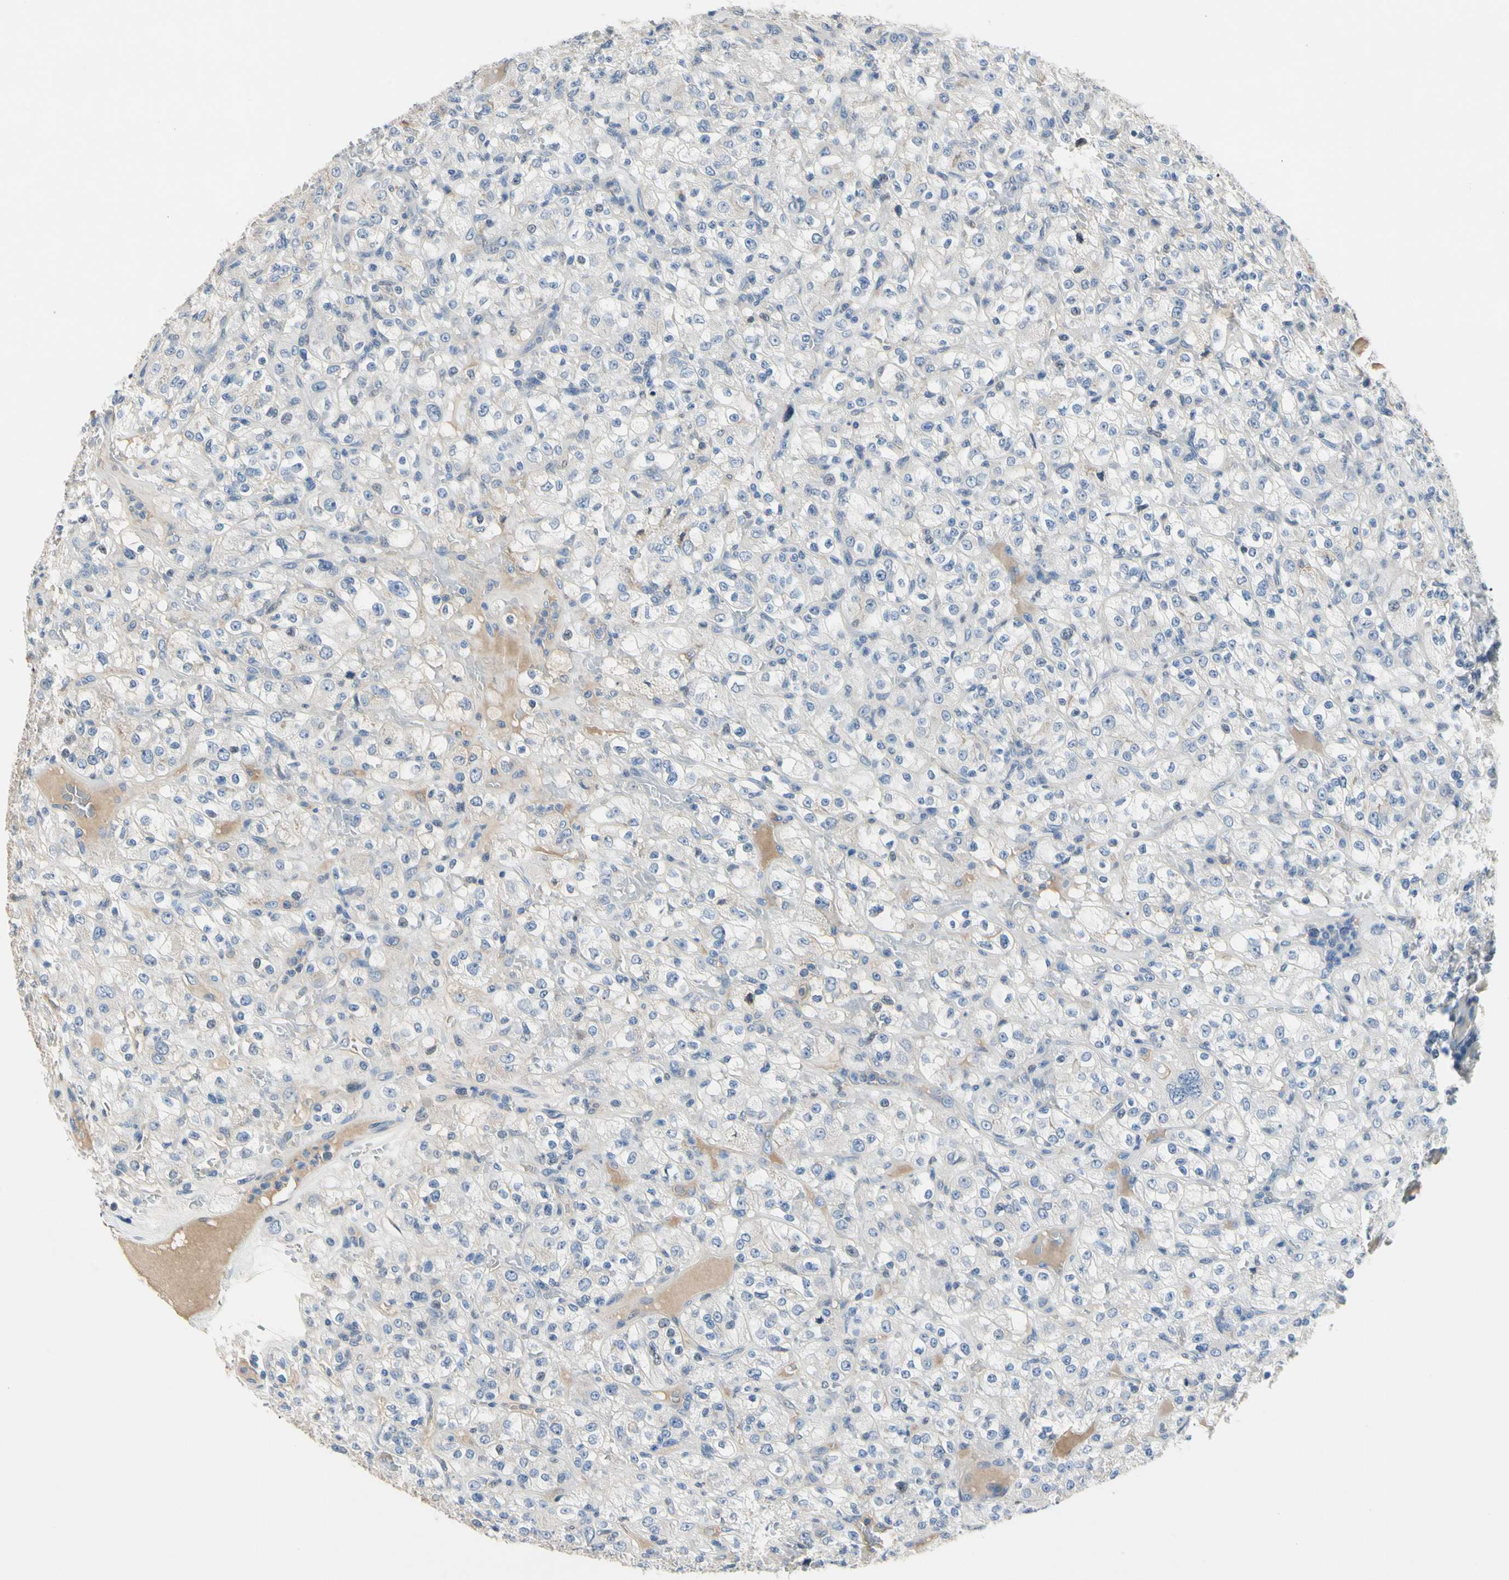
{"staining": {"intensity": "negative", "quantity": "none", "location": "none"}, "tissue": "renal cancer", "cell_type": "Tumor cells", "image_type": "cancer", "snomed": [{"axis": "morphology", "description": "Normal tissue, NOS"}, {"axis": "morphology", "description": "Adenocarcinoma, NOS"}, {"axis": "topography", "description": "Kidney"}], "caption": "The image demonstrates no significant positivity in tumor cells of renal cancer (adenocarcinoma).", "gene": "ECRG4", "patient": {"sex": "female", "age": 72}}